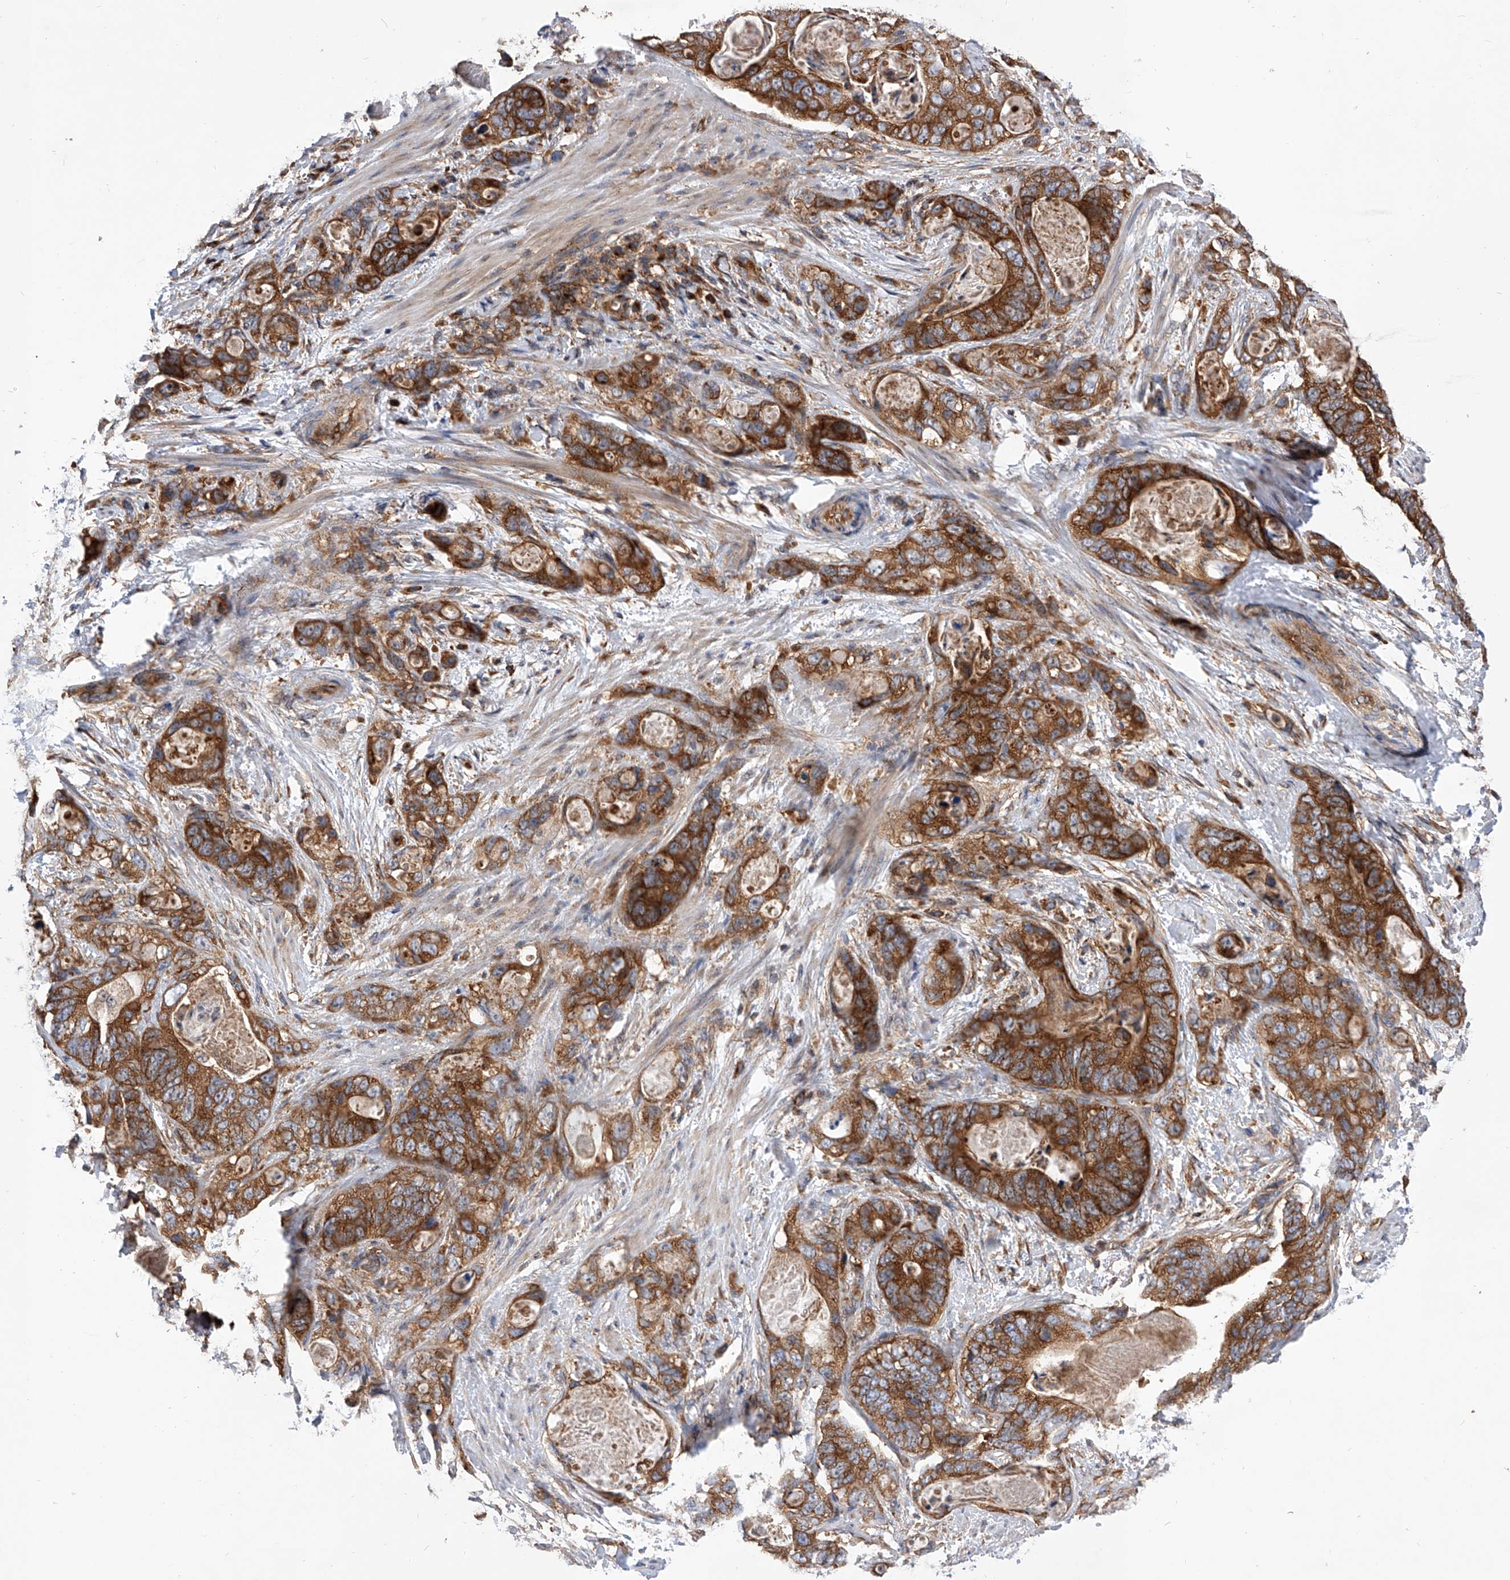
{"staining": {"intensity": "strong", "quantity": ">75%", "location": "cytoplasmic/membranous"}, "tissue": "stomach cancer", "cell_type": "Tumor cells", "image_type": "cancer", "snomed": [{"axis": "morphology", "description": "Normal tissue, NOS"}, {"axis": "morphology", "description": "Adenocarcinoma, NOS"}, {"axis": "topography", "description": "Stomach"}], "caption": "The immunohistochemical stain labels strong cytoplasmic/membranous expression in tumor cells of stomach adenocarcinoma tissue.", "gene": "CFAP410", "patient": {"sex": "female", "age": 89}}